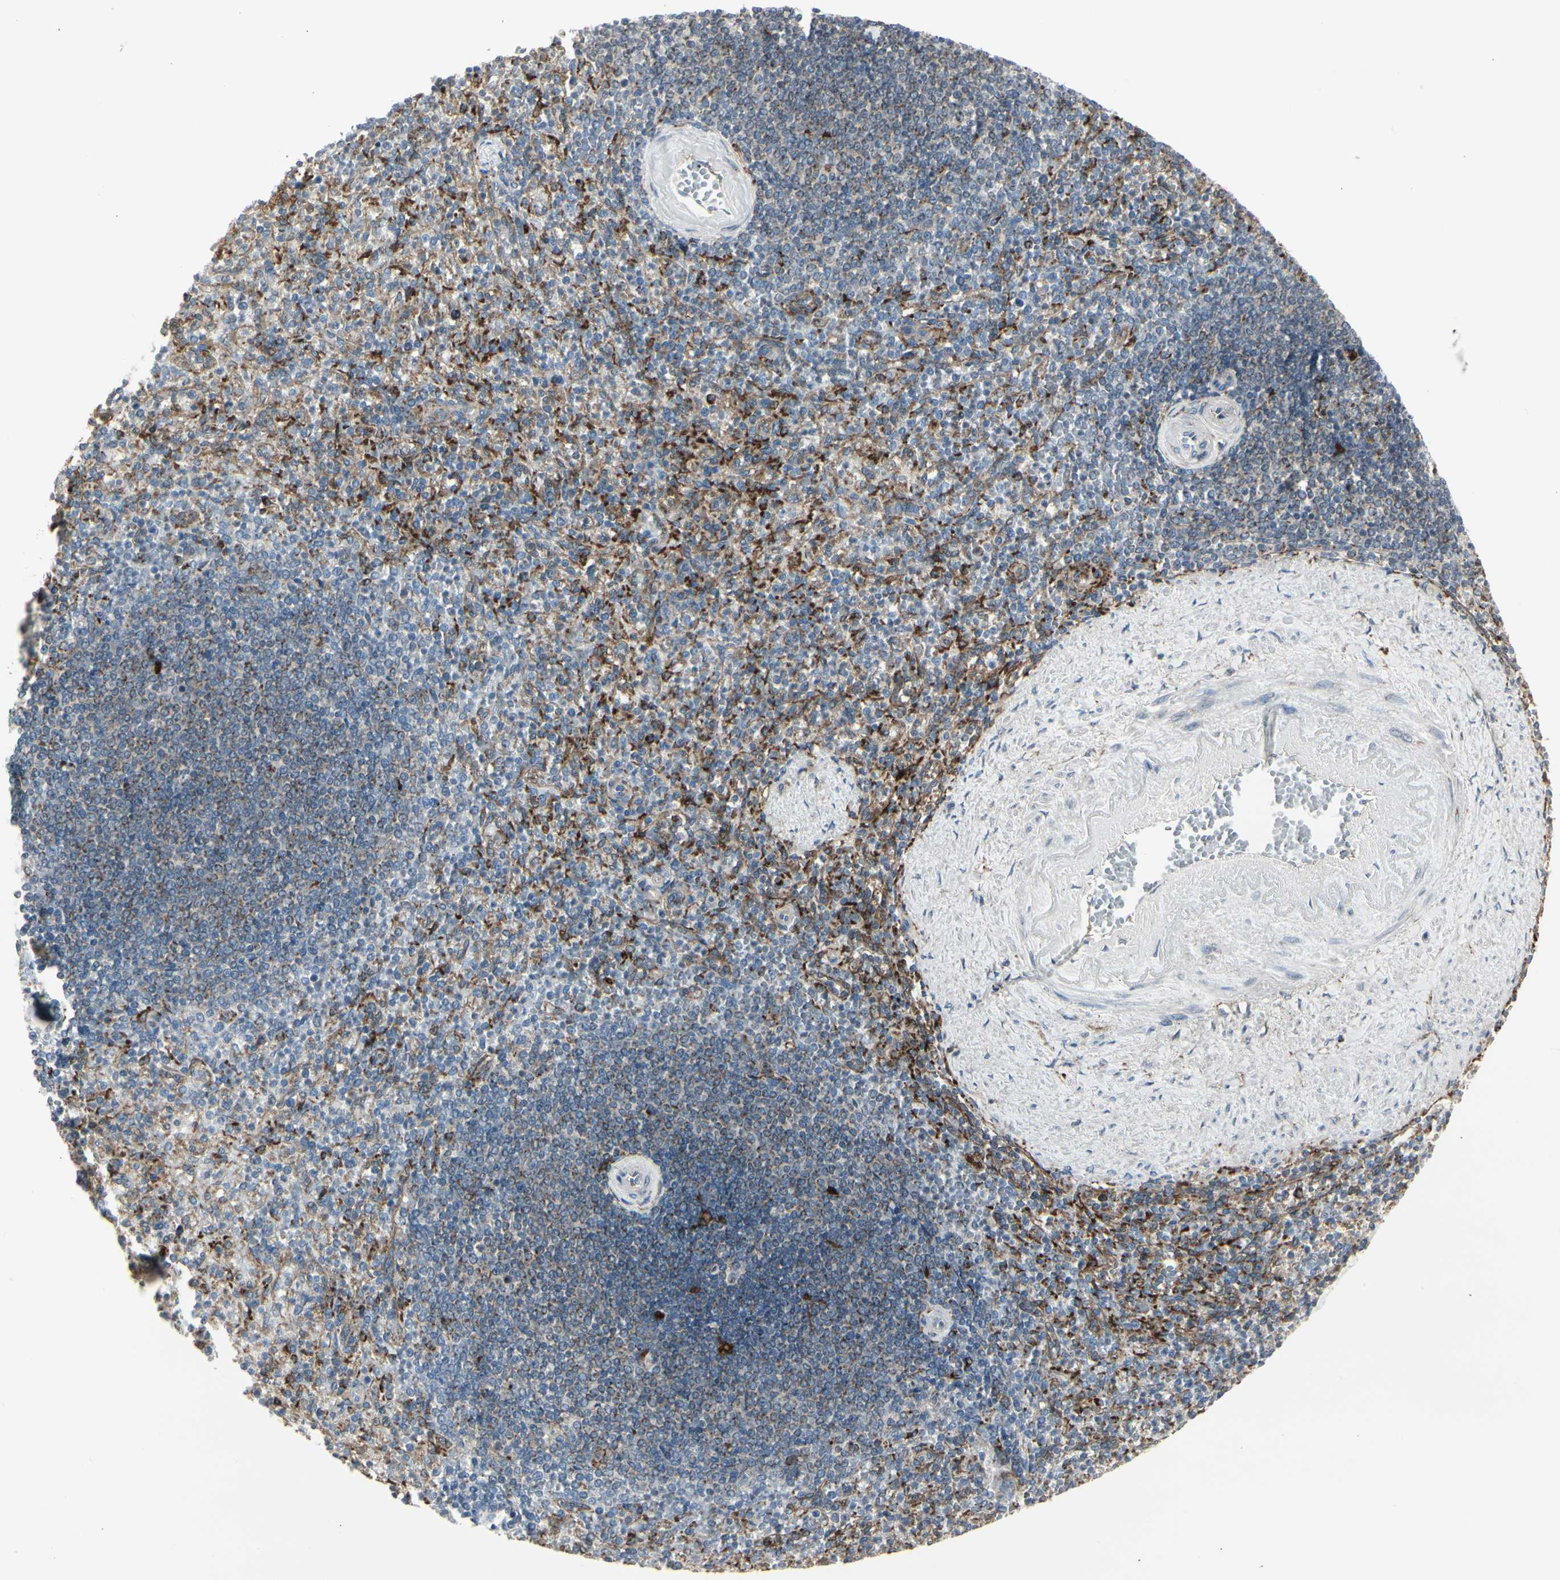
{"staining": {"intensity": "strong", "quantity": "<25%", "location": "cytoplasmic/membranous"}, "tissue": "spleen", "cell_type": "Cells in red pulp", "image_type": "normal", "snomed": [{"axis": "morphology", "description": "Normal tissue, NOS"}, {"axis": "topography", "description": "Spleen"}], "caption": "IHC (DAB) staining of normal spleen exhibits strong cytoplasmic/membranous protein expression in about <25% of cells in red pulp.", "gene": "ATP6V1B2", "patient": {"sex": "female", "age": 74}}